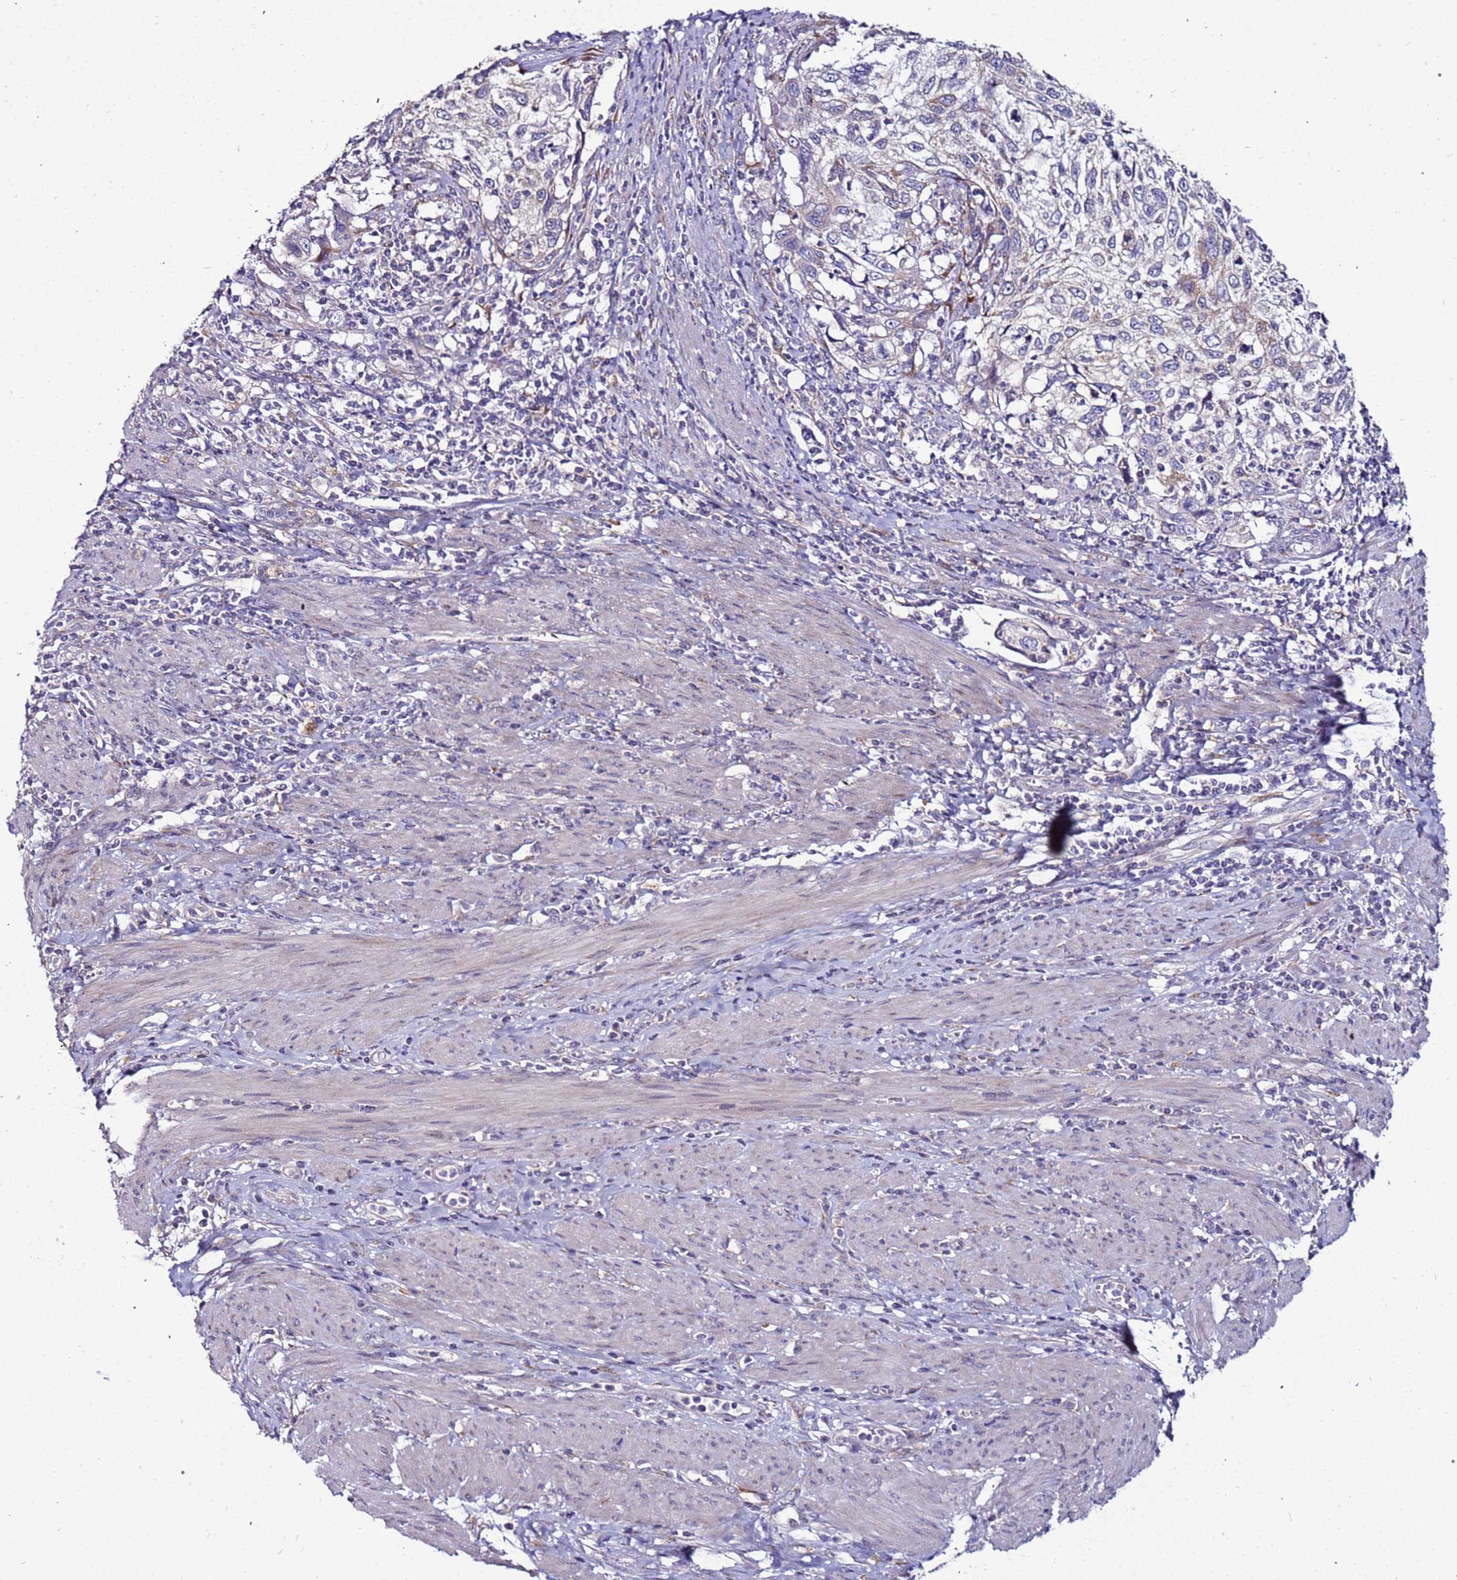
{"staining": {"intensity": "negative", "quantity": "none", "location": "none"}, "tissue": "cervical cancer", "cell_type": "Tumor cells", "image_type": "cancer", "snomed": [{"axis": "morphology", "description": "Squamous cell carcinoma, NOS"}, {"axis": "topography", "description": "Cervix"}], "caption": "Tumor cells are negative for protein expression in human cervical squamous cell carcinoma. The staining was performed using DAB to visualize the protein expression in brown, while the nuclei were stained in blue with hematoxylin (Magnification: 20x).", "gene": "SLC44A3", "patient": {"sex": "female", "age": 70}}